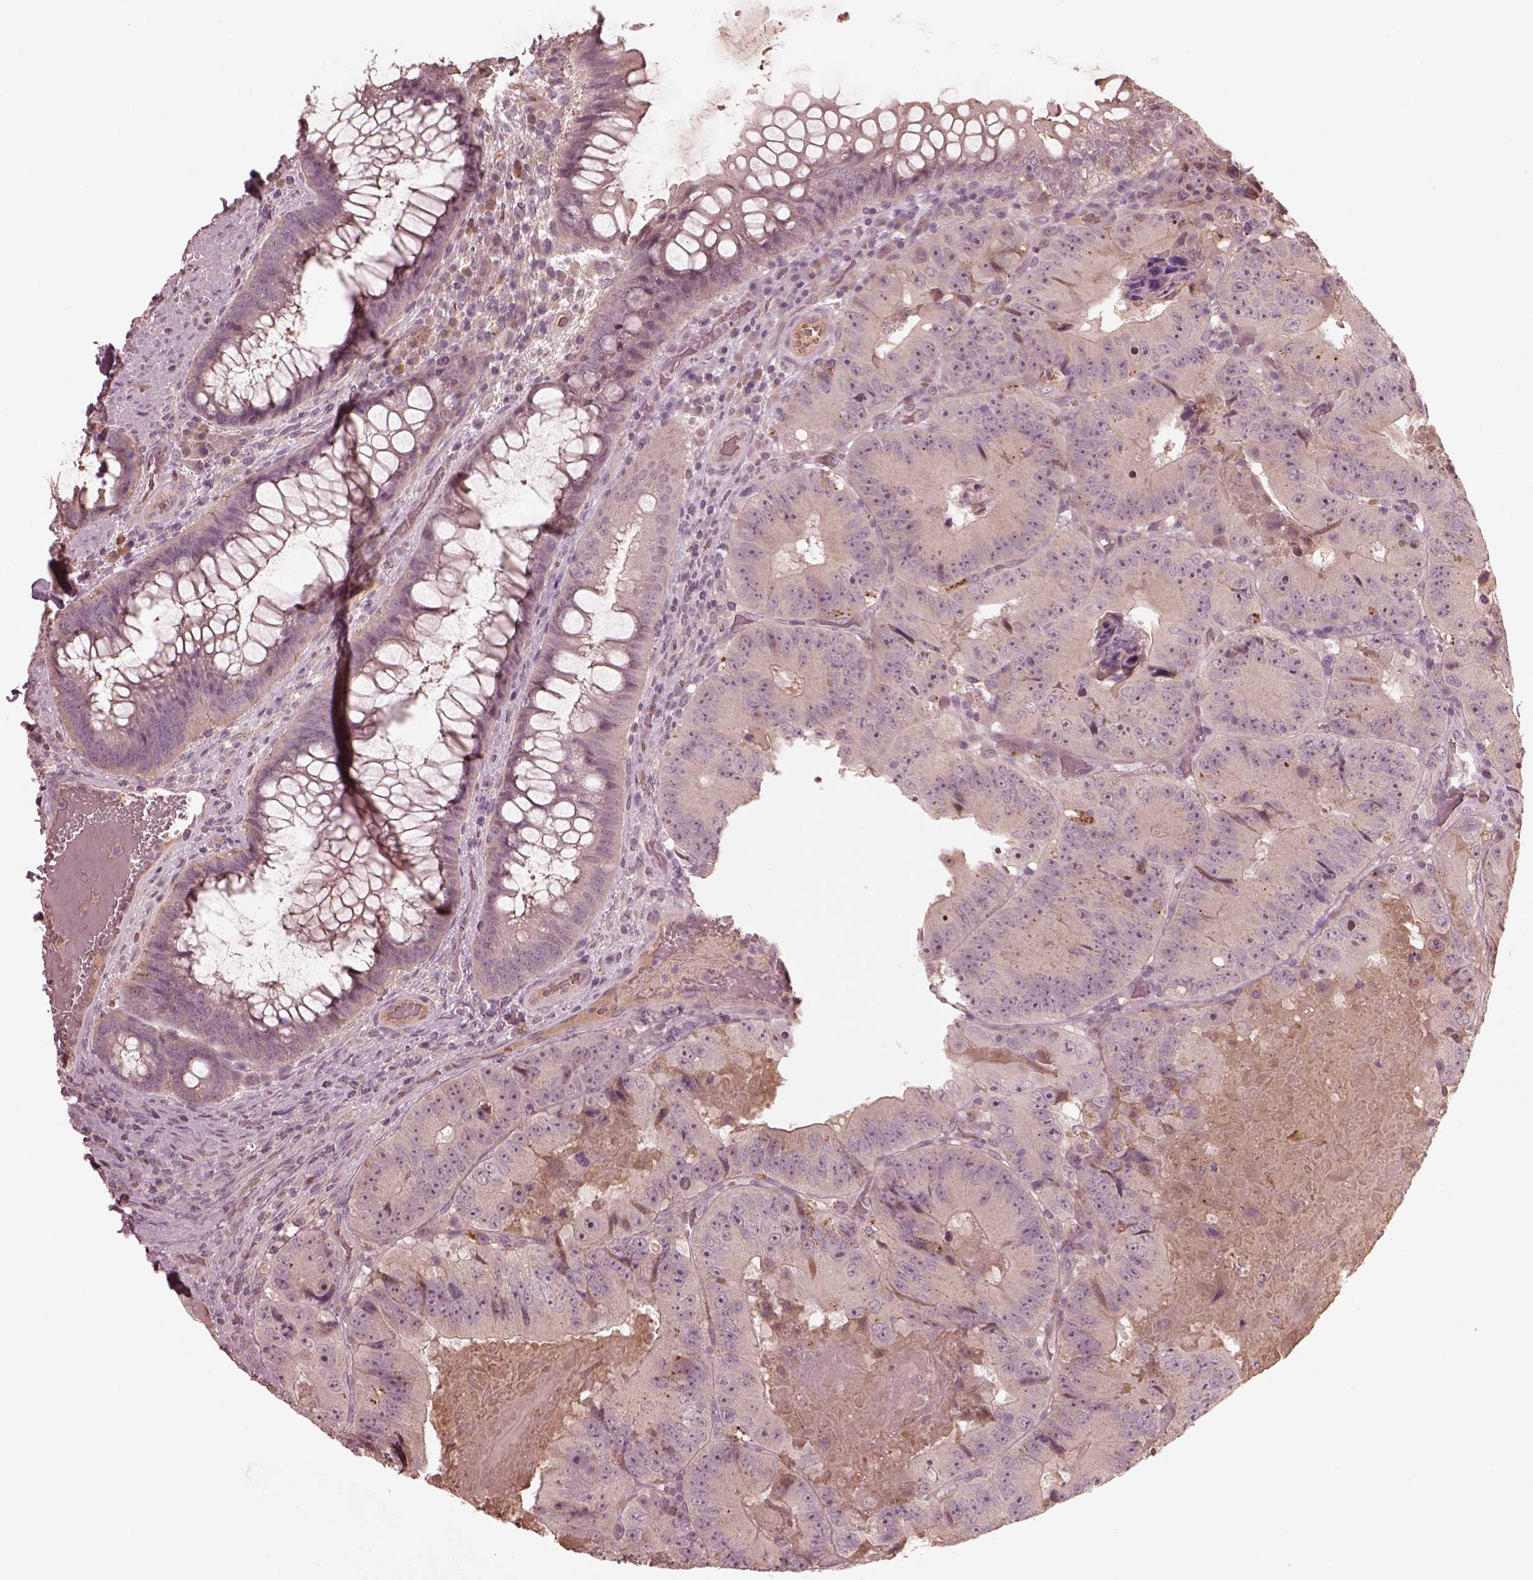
{"staining": {"intensity": "negative", "quantity": "none", "location": "none"}, "tissue": "colorectal cancer", "cell_type": "Tumor cells", "image_type": "cancer", "snomed": [{"axis": "morphology", "description": "Adenocarcinoma, NOS"}, {"axis": "topography", "description": "Colon"}], "caption": "There is no significant positivity in tumor cells of colorectal cancer.", "gene": "VWA5B1", "patient": {"sex": "female", "age": 86}}